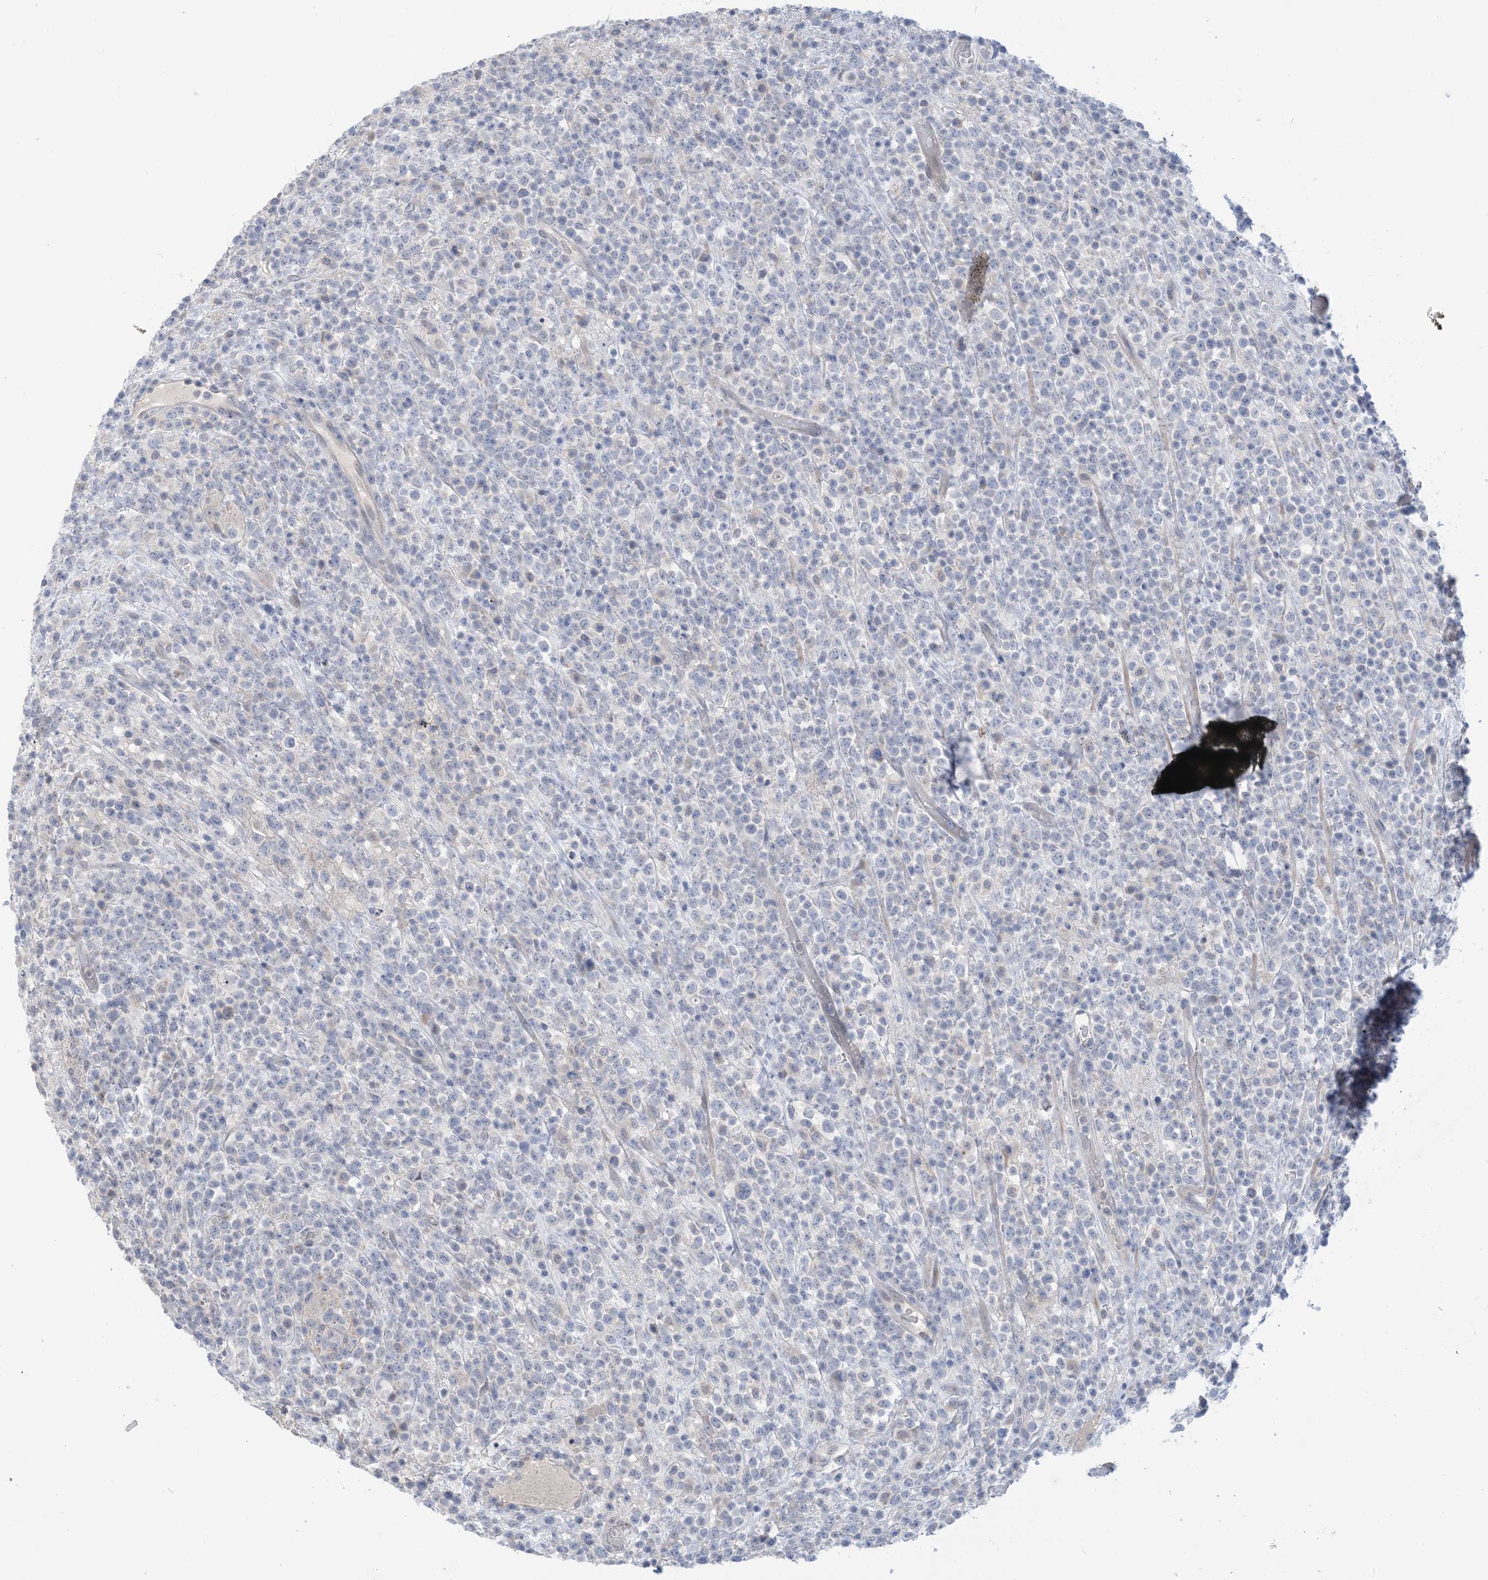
{"staining": {"intensity": "negative", "quantity": "none", "location": "none"}, "tissue": "lymphoma", "cell_type": "Tumor cells", "image_type": "cancer", "snomed": [{"axis": "morphology", "description": "Malignant lymphoma, non-Hodgkin's type, High grade"}, {"axis": "topography", "description": "Colon"}], "caption": "Tumor cells show no significant protein positivity in lymphoma.", "gene": "TTYH1", "patient": {"sex": "female", "age": 53}}